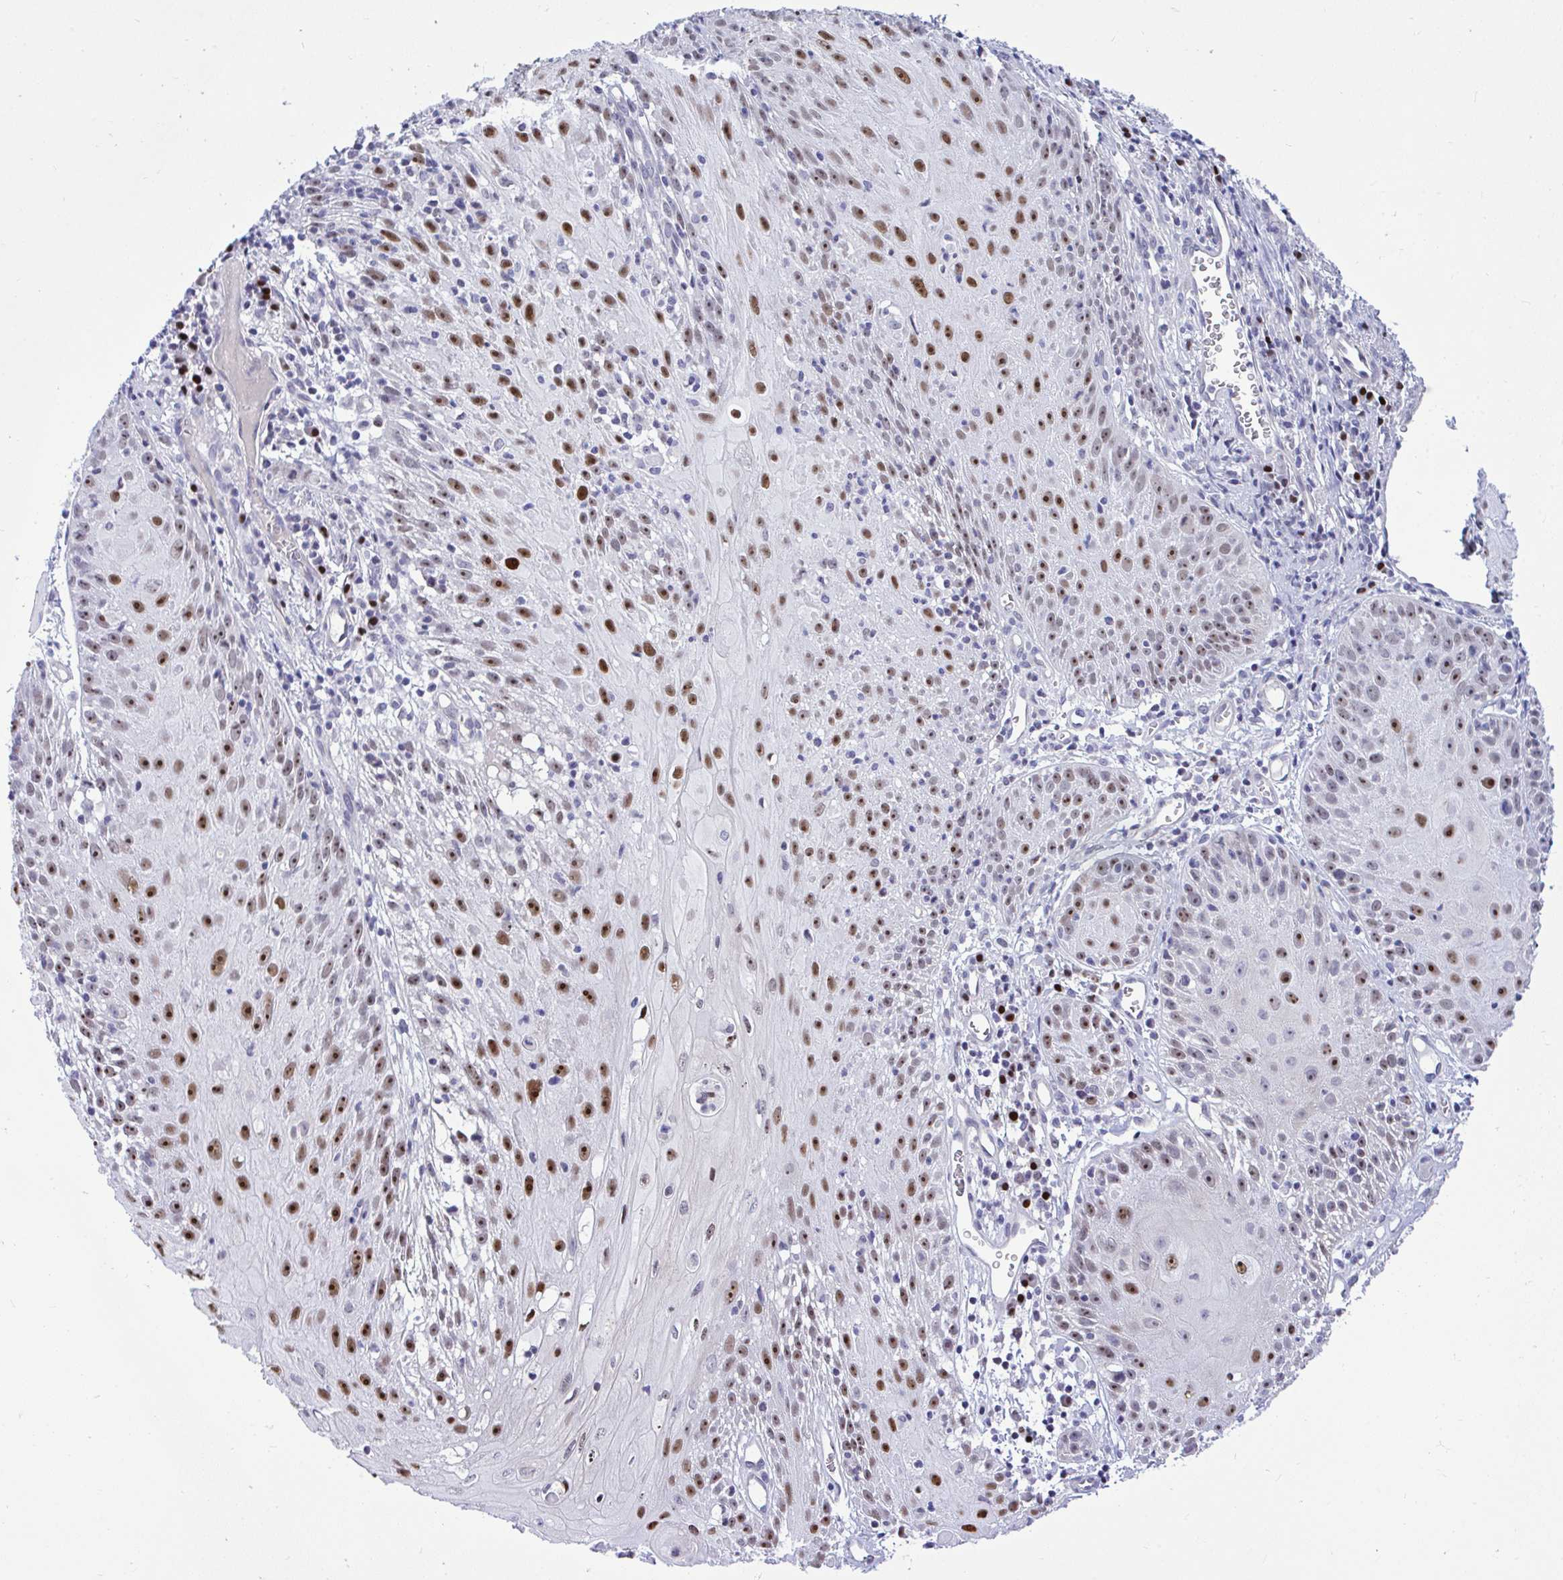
{"staining": {"intensity": "moderate", "quantity": ">75%", "location": "nuclear"}, "tissue": "skin cancer", "cell_type": "Tumor cells", "image_type": "cancer", "snomed": [{"axis": "morphology", "description": "Squamous cell carcinoma, NOS"}, {"axis": "topography", "description": "Skin"}, {"axis": "topography", "description": "Vulva"}], "caption": "DAB (3,3'-diaminobenzidine) immunohistochemical staining of skin cancer (squamous cell carcinoma) reveals moderate nuclear protein expression in approximately >75% of tumor cells. The staining was performed using DAB (3,3'-diaminobenzidine) to visualize the protein expression in brown, while the nuclei were stained in blue with hematoxylin (Magnification: 20x).", "gene": "SLC25A51", "patient": {"sex": "female", "age": 76}}